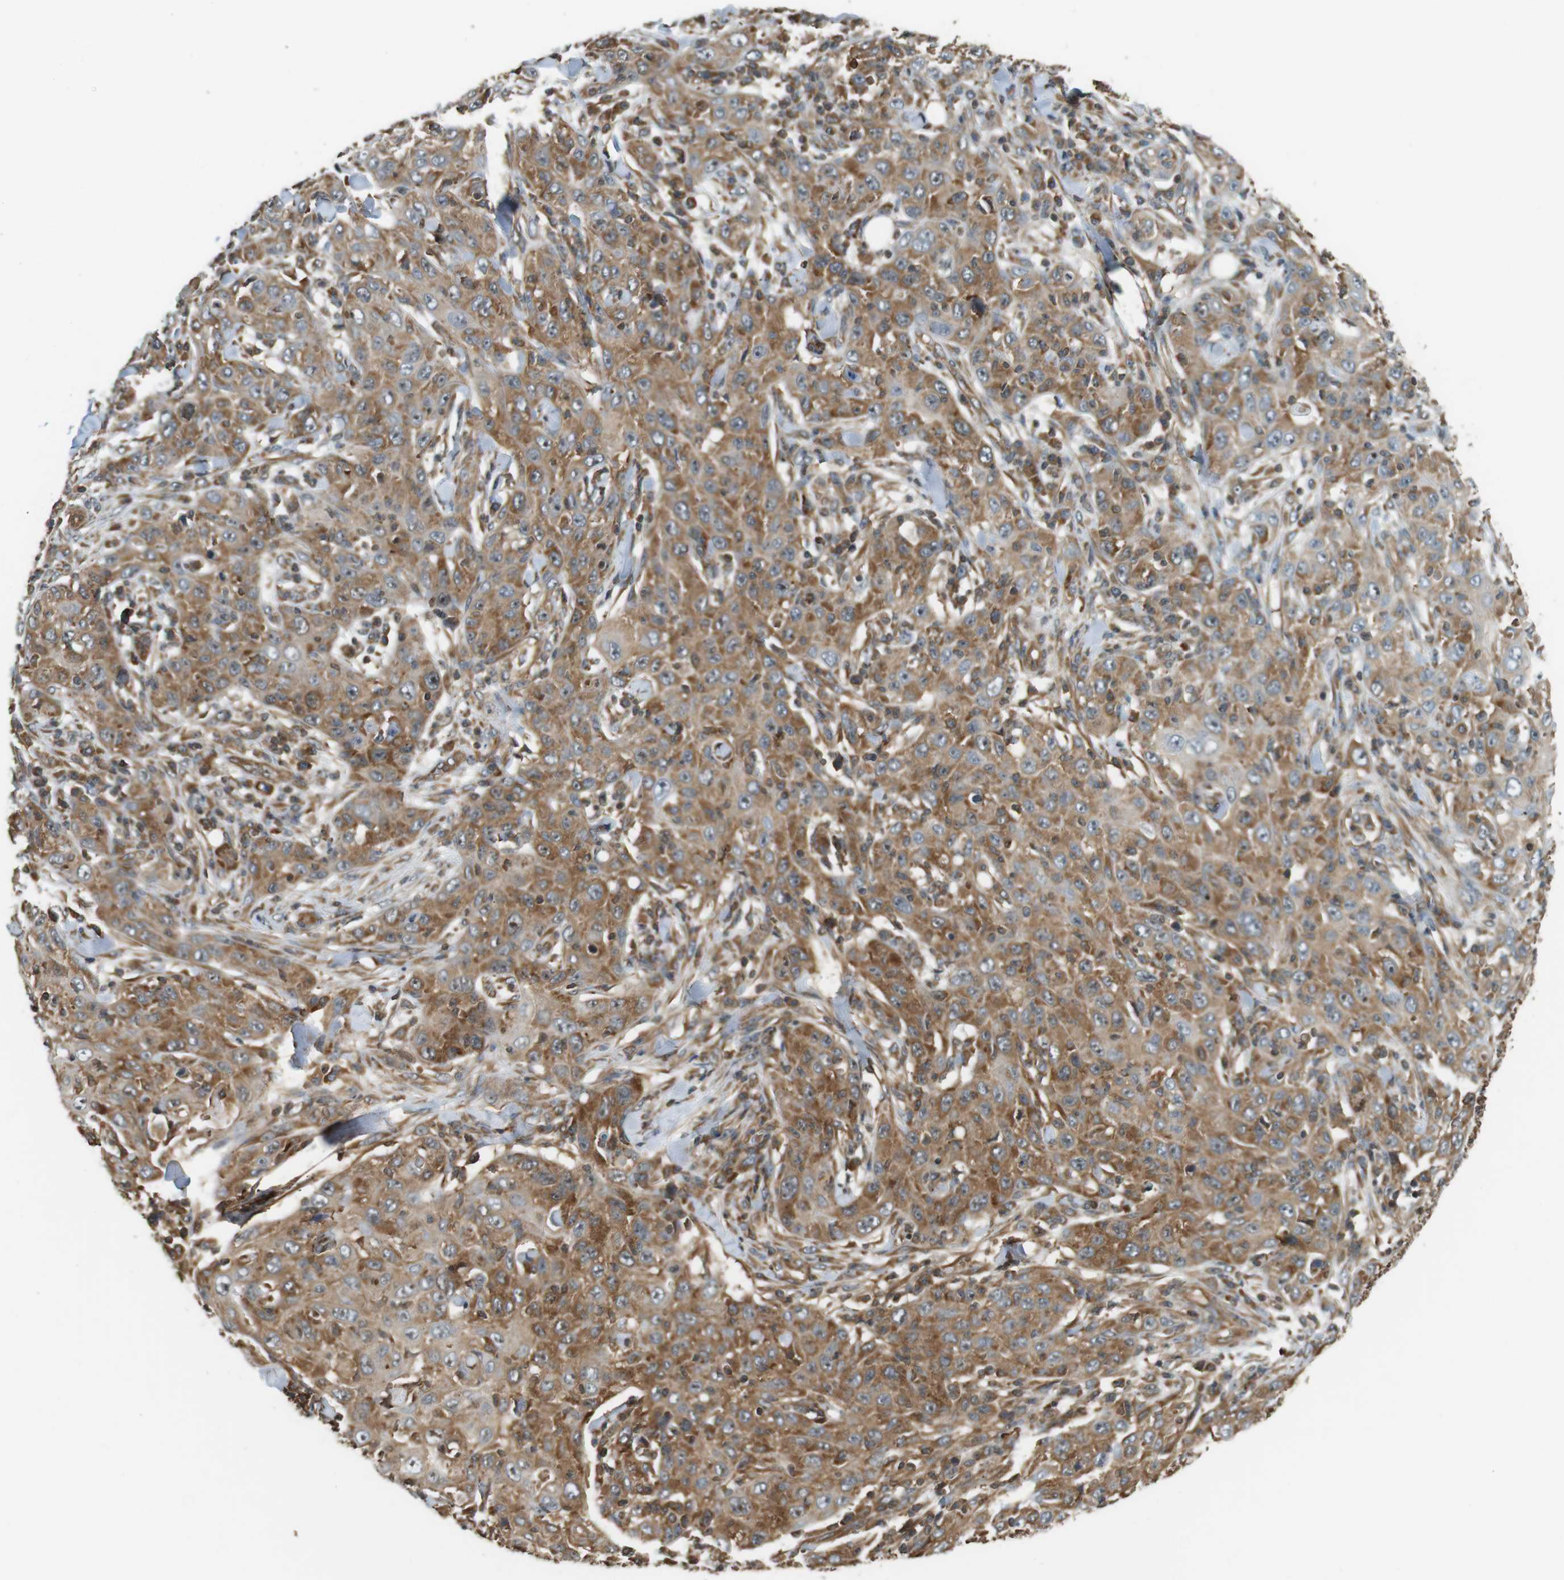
{"staining": {"intensity": "moderate", "quantity": ">75%", "location": "cytoplasmic/membranous"}, "tissue": "skin cancer", "cell_type": "Tumor cells", "image_type": "cancer", "snomed": [{"axis": "morphology", "description": "Squamous cell carcinoma, NOS"}, {"axis": "topography", "description": "Skin"}], "caption": "Brown immunohistochemical staining in skin cancer (squamous cell carcinoma) displays moderate cytoplasmic/membranous expression in approximately >75% of tumor cells.", "gene": "PA2G4", "patient": {"sex": "female", "age": 88}}